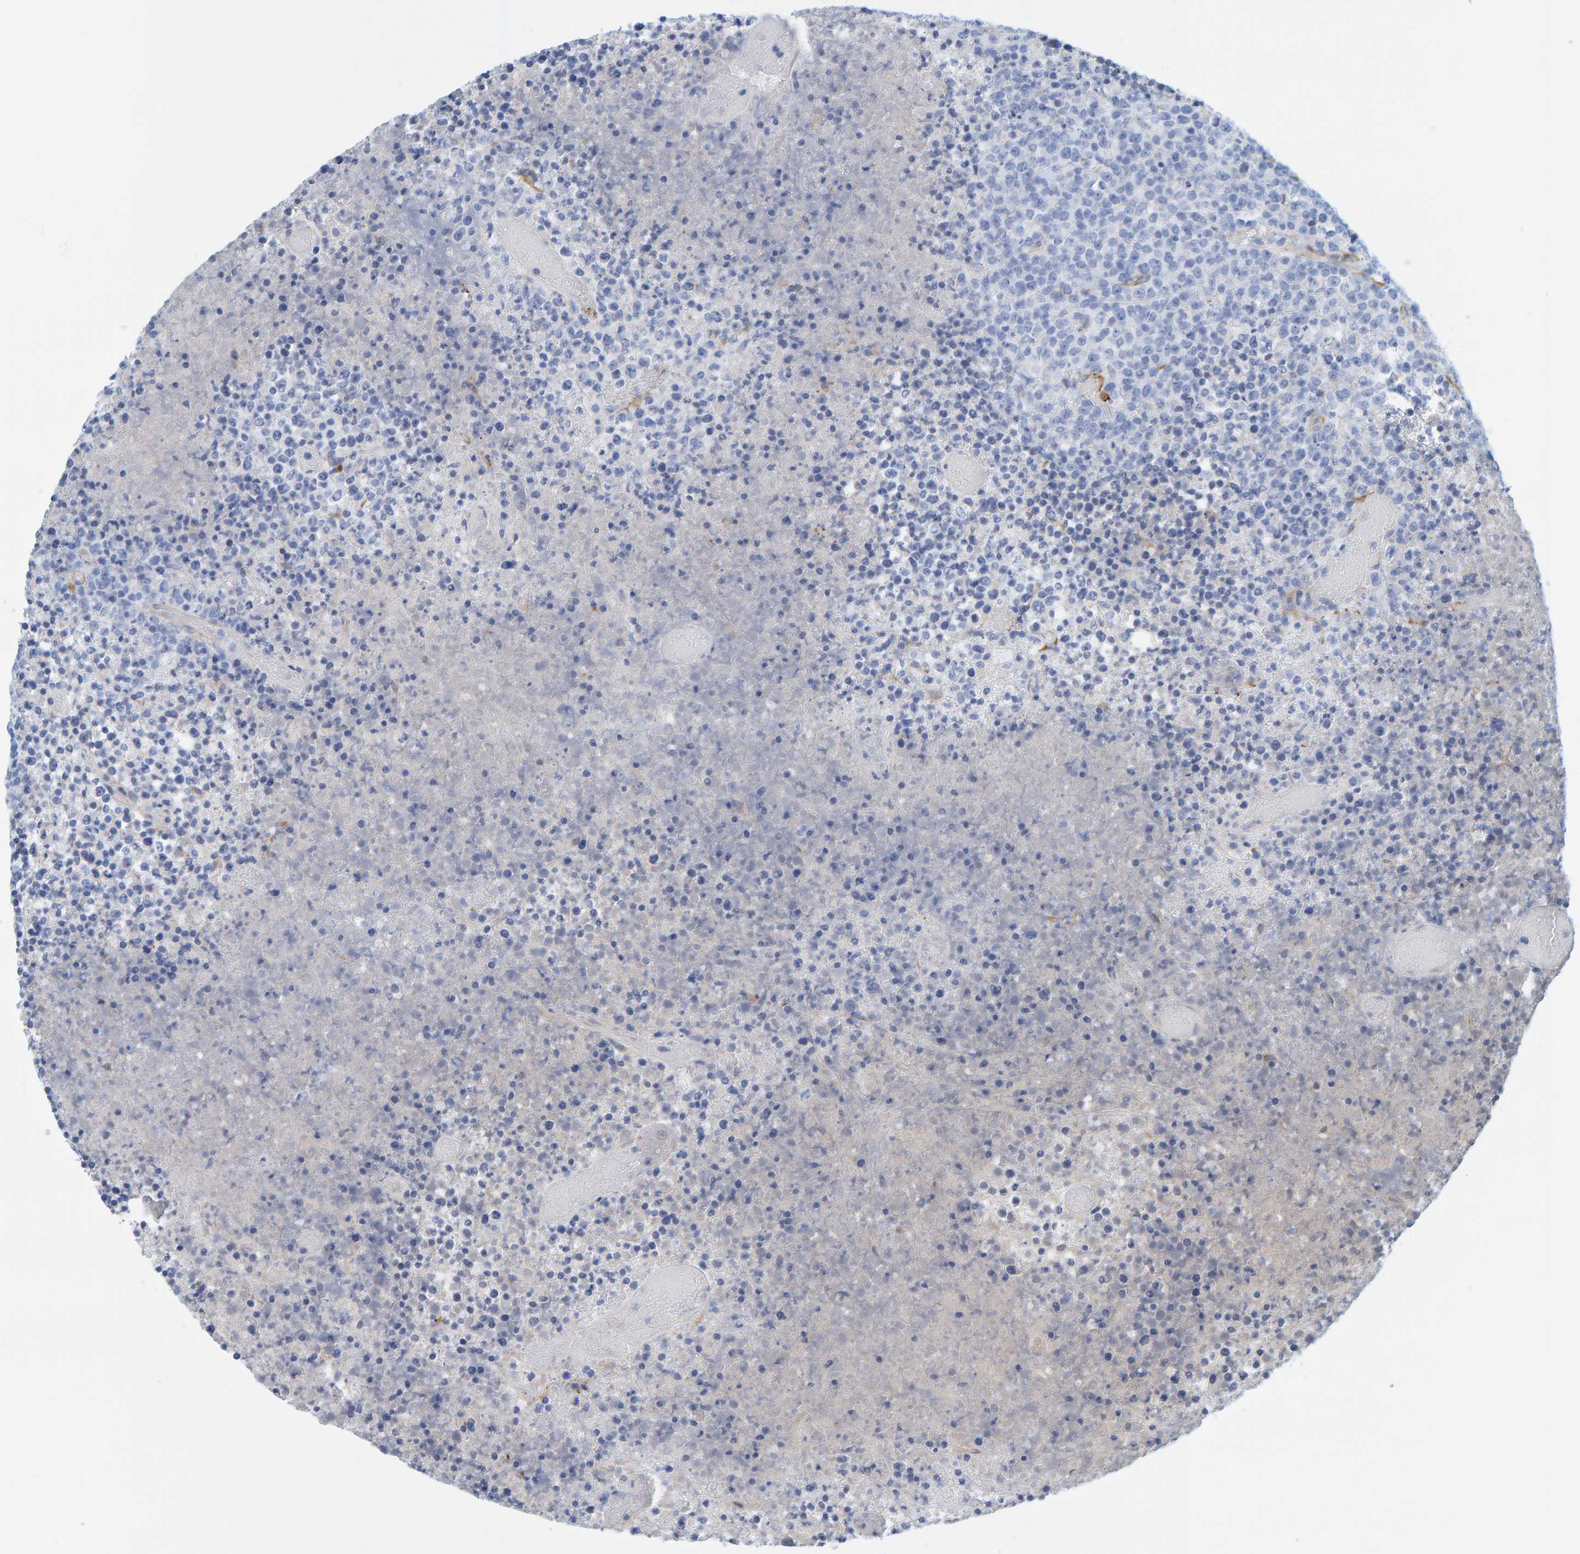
{"staining": {"intensity": "negative", "quantity": "none", "location": "none"}, "tissue": "lymphoma", "cell_type": "Tumor cells", "image_type": "cancer", "snomed": [{"axis": "morphology", "description": "Malignant lymphoma, non-Hodgkin's type, High grade"}, {"axis": "topography", "description": "Lymph node"}], "caption": "An image of lymphoma stained for a protein shows no brown staining in tumor cells.", "gene": "MAP1B", "patient": {"sex": "male", "age": 13}}